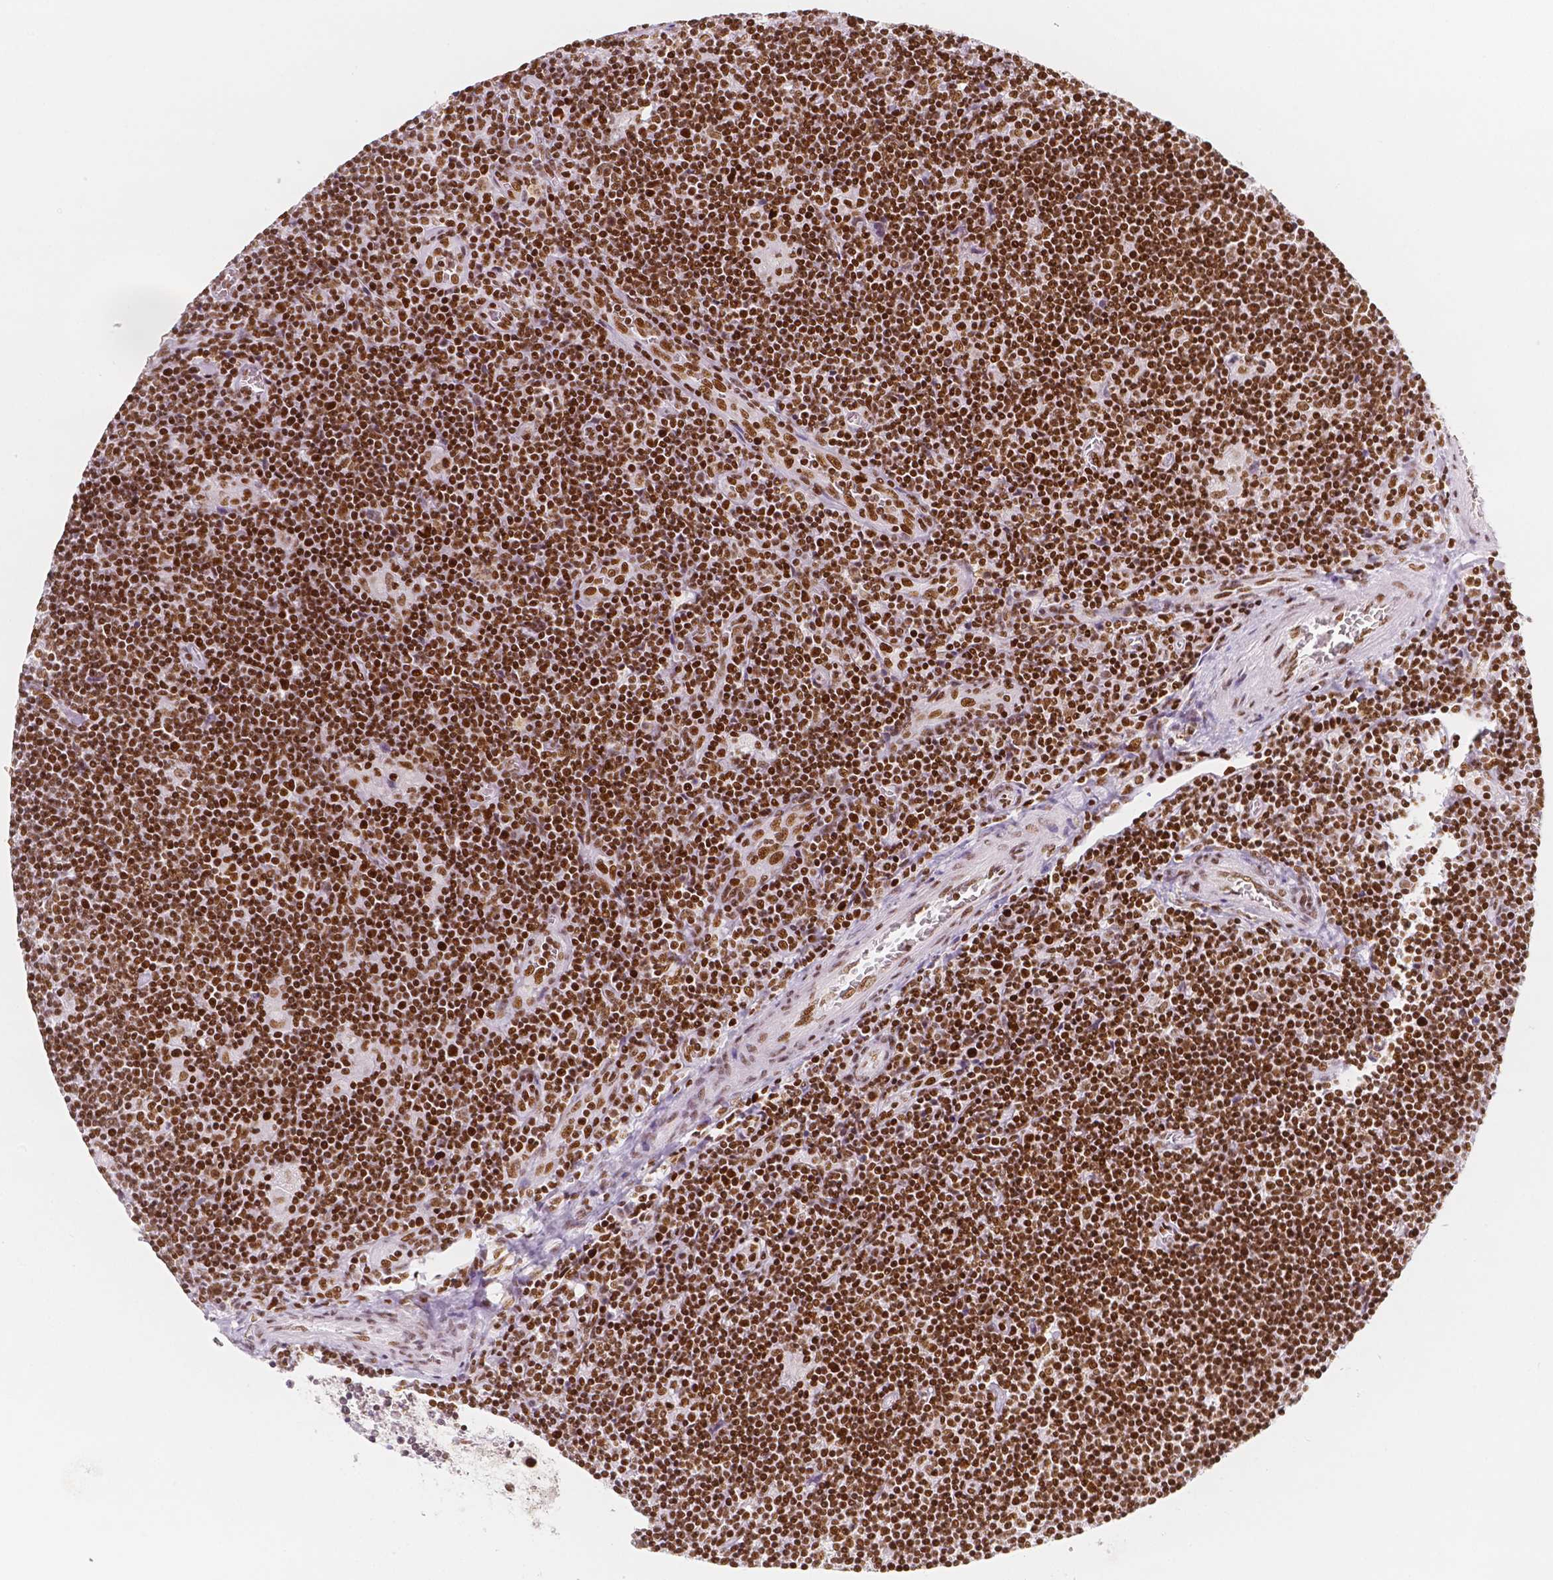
{"staining": {"intensity": "strong", "quantity": ">75%", "location": "nuclear"}, "tissue": "lymphoma", "cell_type": "Tumor cells", "image_type": "cancer", "snomed": [{"axis": "morphology", "description": "Hodgkin's disease, NOS"}, {"axis": "topography", "description": "Lymph node"}], "caption": "Immunohistochemical staining of human lymphoma shows high levels of strong nuclear expression in about >75% of tumor cells. (DAB = brown stain, brightfield microscopy at high magnification).", "gene": "HDAC1", "patient": {"sex": "male", "age": 40}}